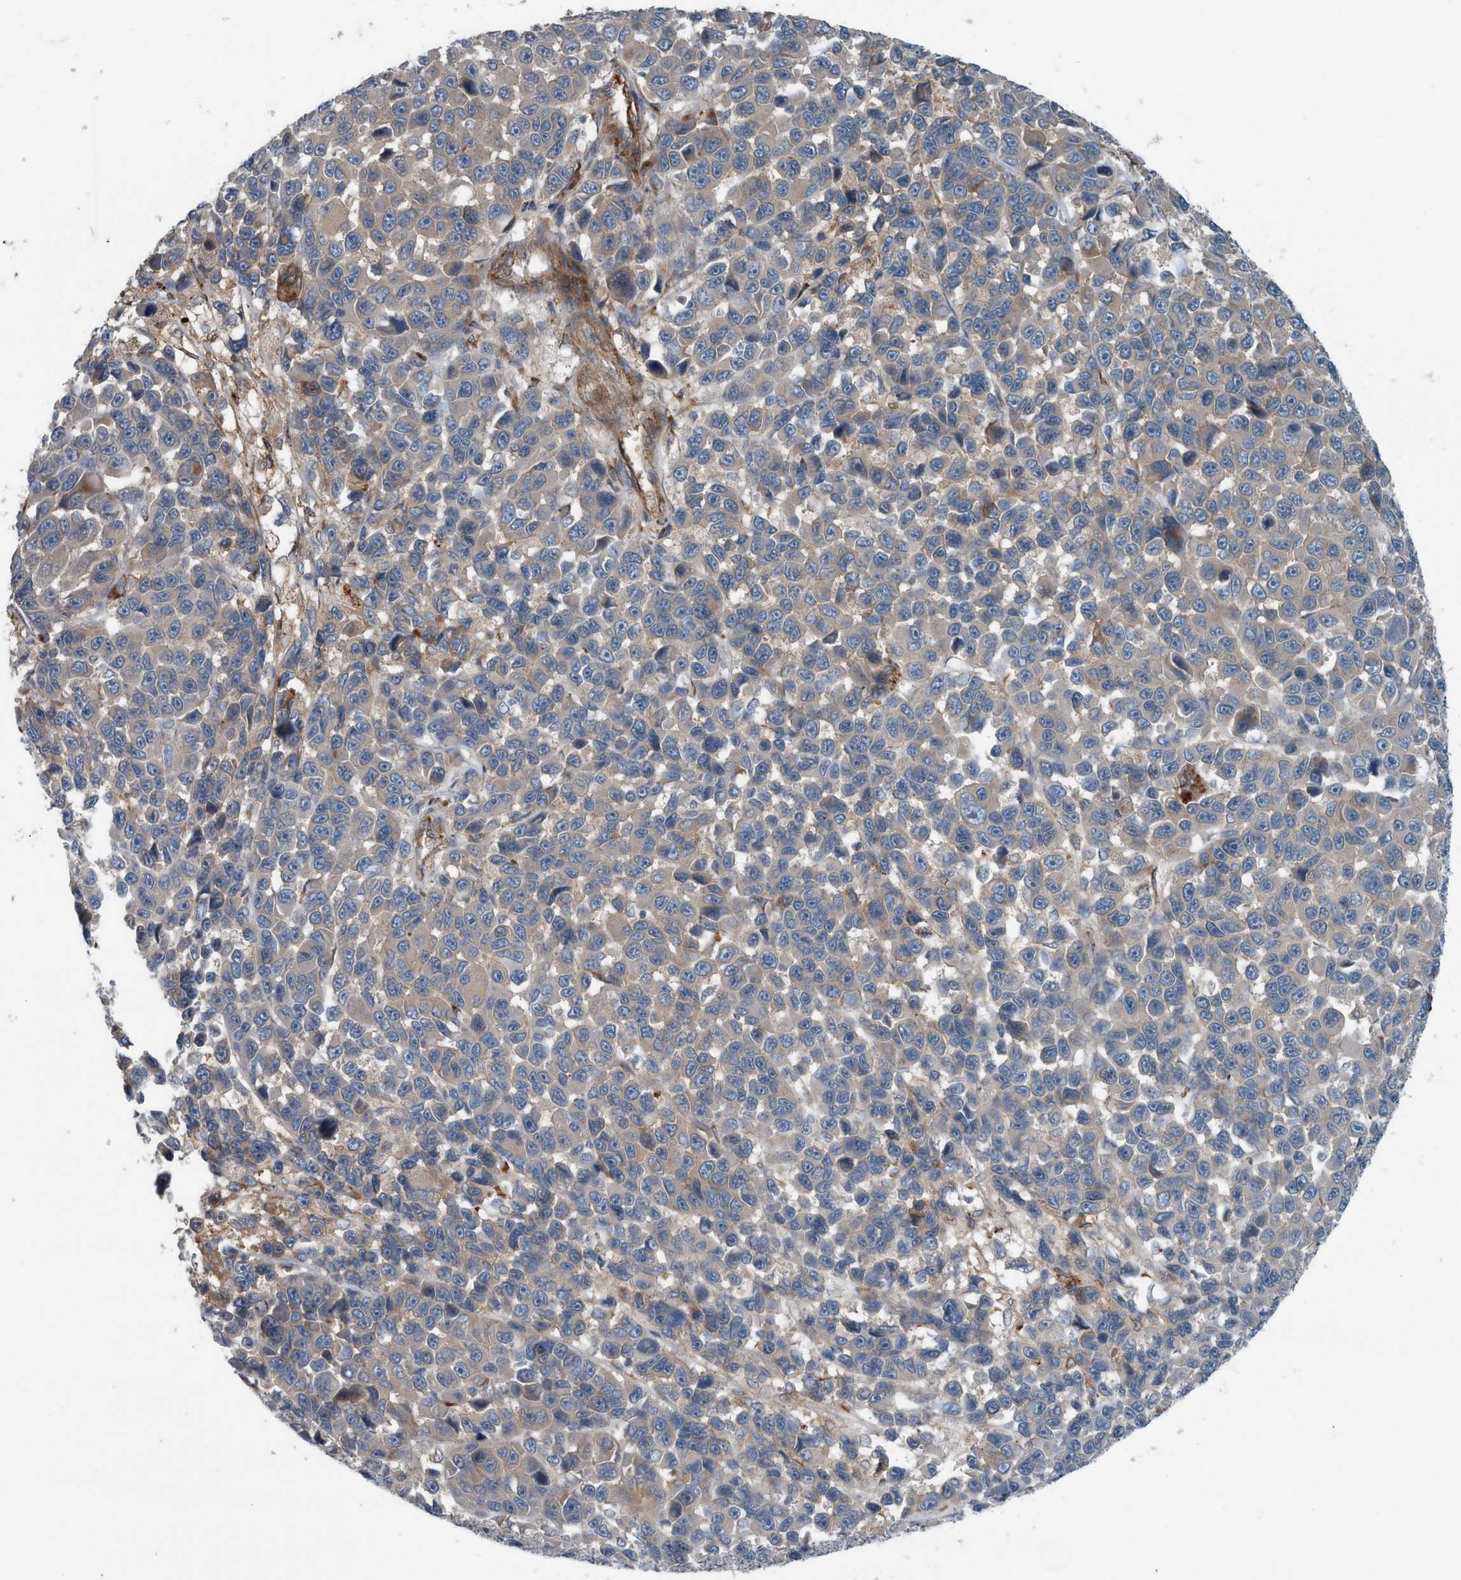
{"staining": {"intensity": "negative", "quantity": "none", "location": "none"}, "tissue": "melanoma", "cell_type": "Tumor cells", "image_type": "cancer", "snomed": [{"axis": "morphology", "description": "Malignant melanoma, NOS"}, {"axis": "topography", "description": "Skin"}], "caption": "Malignant melanoma was stained to show a protein in brown. There is no significant positivity in tumor cells.", "gene": "GLT8D2", "patient": {"sex": "male", "age": 53}}